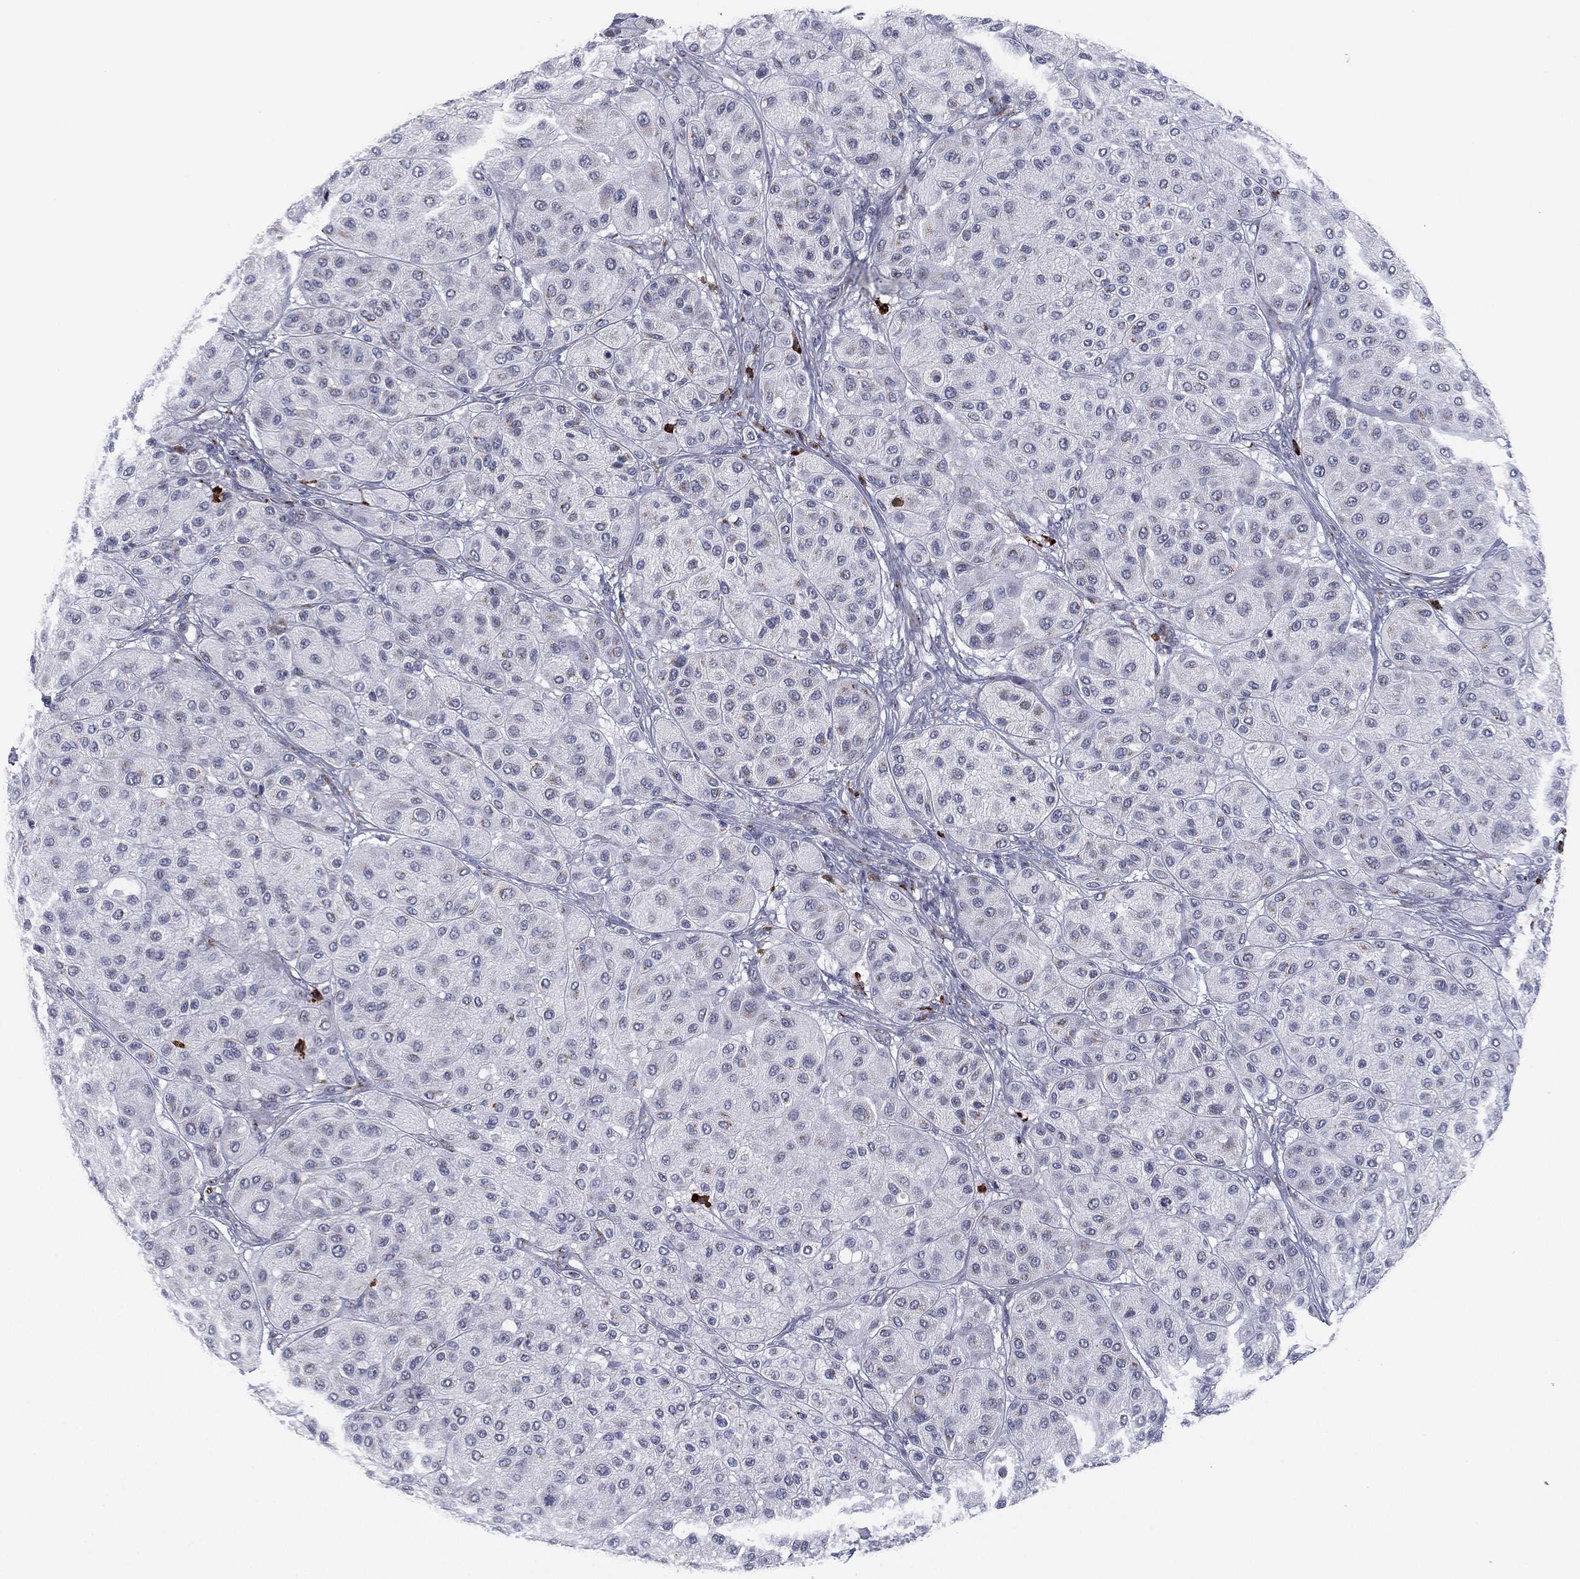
{"staining": {"intensity": "negative", "quantity": "none", "location": "none"}, "tissue": "melanoma", "cell_type": "Tumor cells", "image_type": "cancer", "snomed": [{"axis": "morphology", "description": "Malignant melanoma, Metastatic site"}, {"axis": "topography", "description": "Smooth muscle"}], "caption": "This is an IHC histopathology image of human malignant melanoma (metastatic site). There is no expression in tumor cells.", "gene": "CD177", "patient": {"sex": "male", "age": 41}}